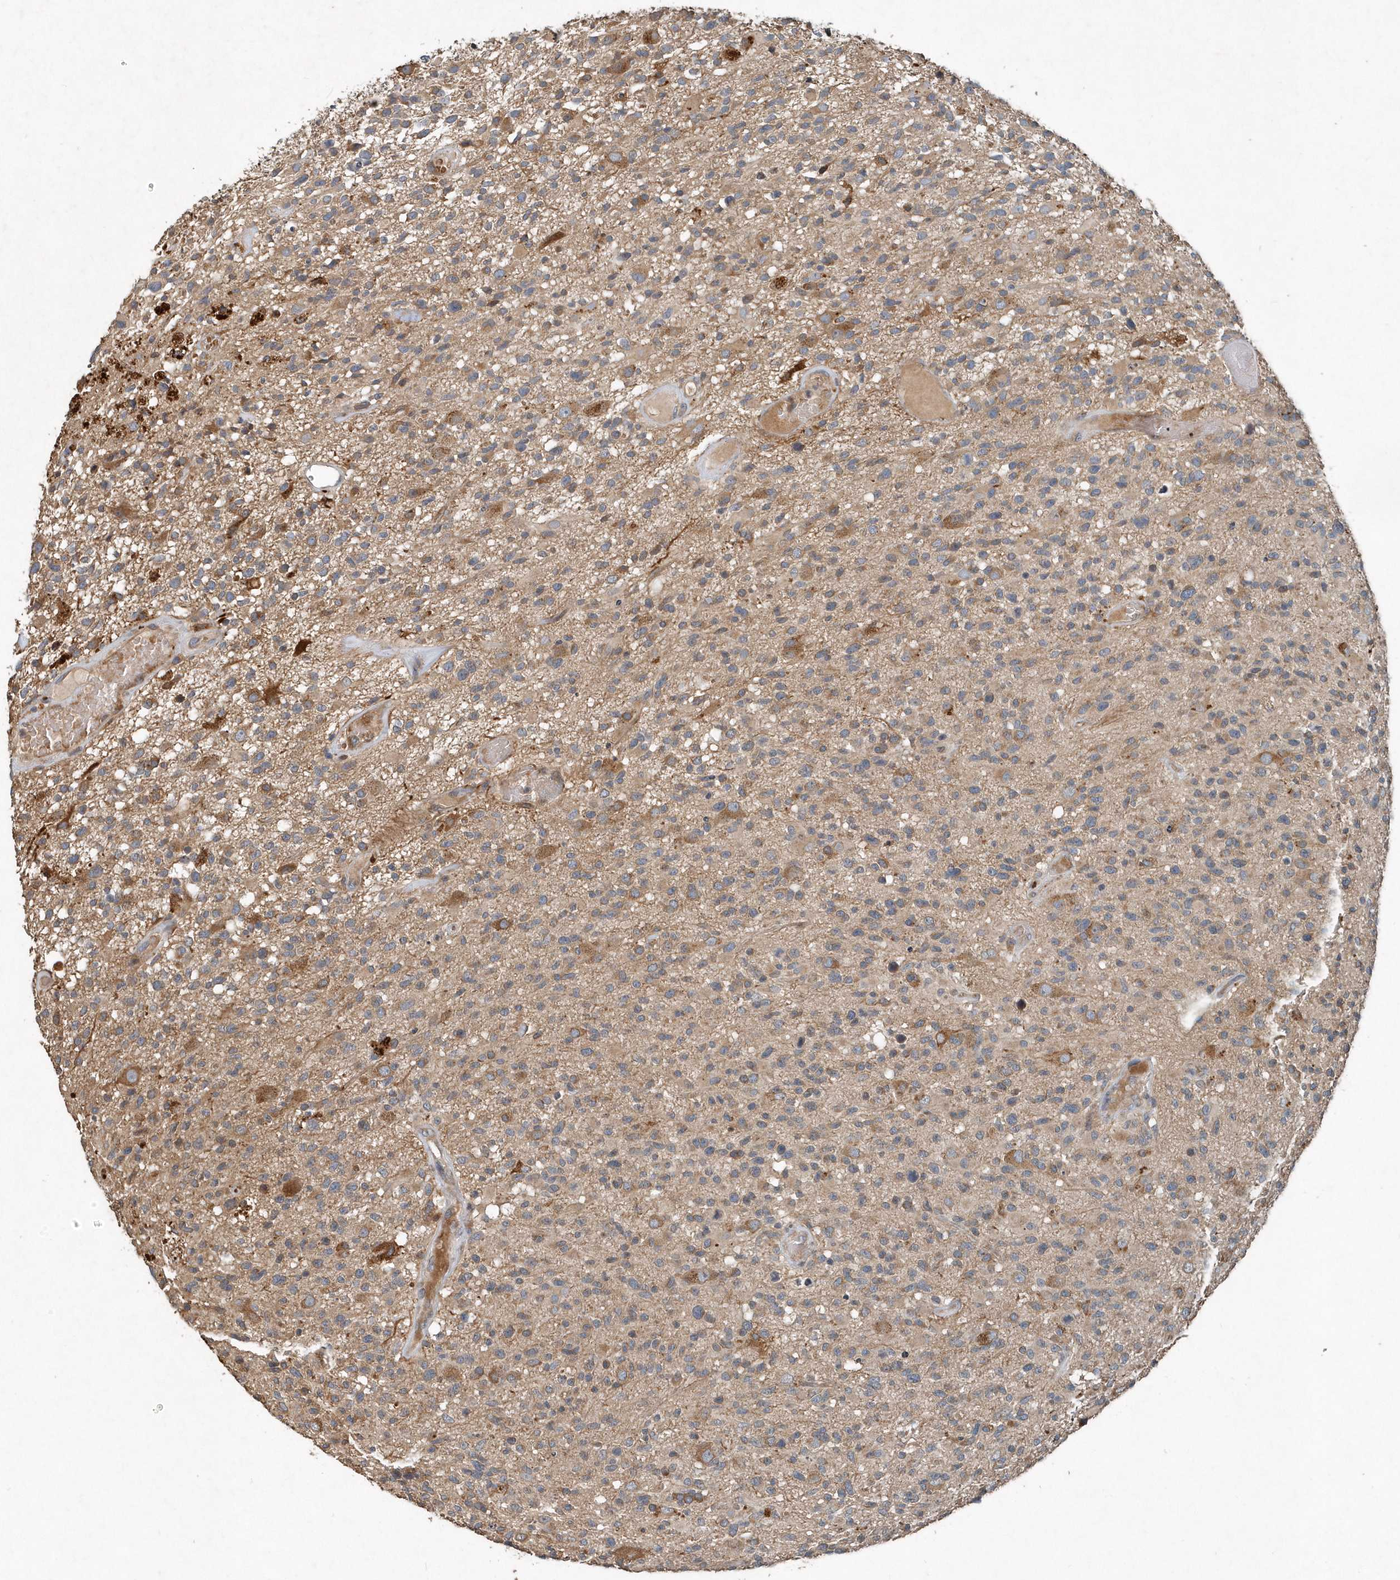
{"staining": {"intensity": "moderate", "quantity": "25%-75%", "location": "cytoplasmic/membranous"}, "tissue": "glioma", "cell_type": "Tumor cells", "image_type": "cancer", "snomed": [{"axis": "morphology", "description": "Glioma, malignant, High grade"}, {"axis": "morphology", "description": "Glioblastoma, NOS"}, {"axis": "topography", "description": "Brain"}], "caption": "Glioblastoma was stained to show a protein in brown. There is medium levels of moderate cytoplasmic/membranous expression in approximately 25%-75% of tumor cells.", "gene": "SCFD2", "patient": {"sex": "male", "age": 60}}